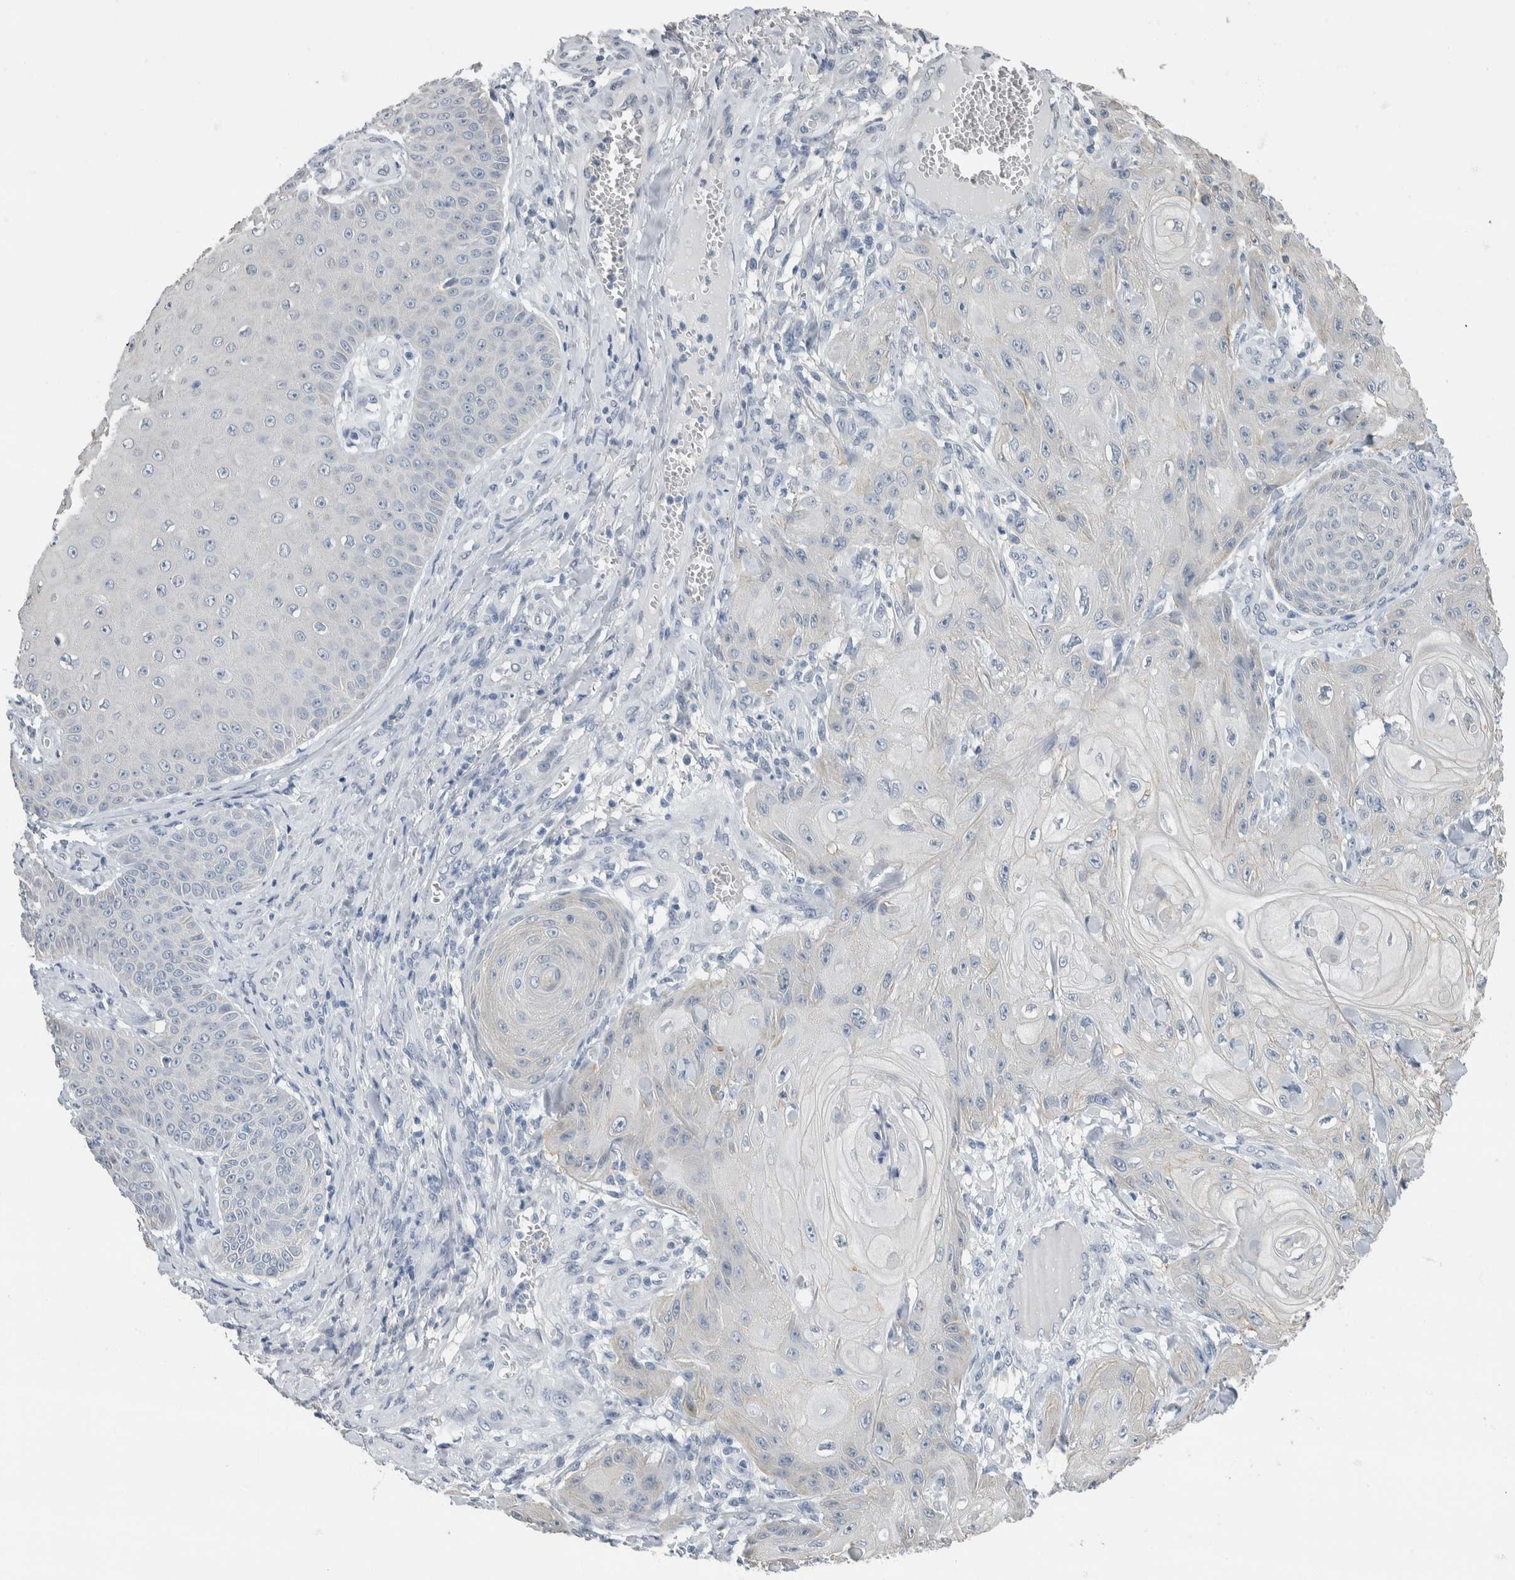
{"staining": {"intensity": "negative", "quantity": "none", "location": "none"}, "tissue": "skin cancer", "cell_type": "Tumor cells", "image_type": "cancer", "snomed": [{"axis": "morphology", "description": "Squamous cell carcinoma, NOS"}, {"axis": "topography", "description": "Skin"}], "caption": "DAB immunohistochemical staining of squamous cell carcinoma (skin) reveals no significant positivity in tumor cells. (Brightfield microscopy of DAB IHC at high magnification).", "gene": "NEFM", "patient": {"sex": "male", "age": 74}}